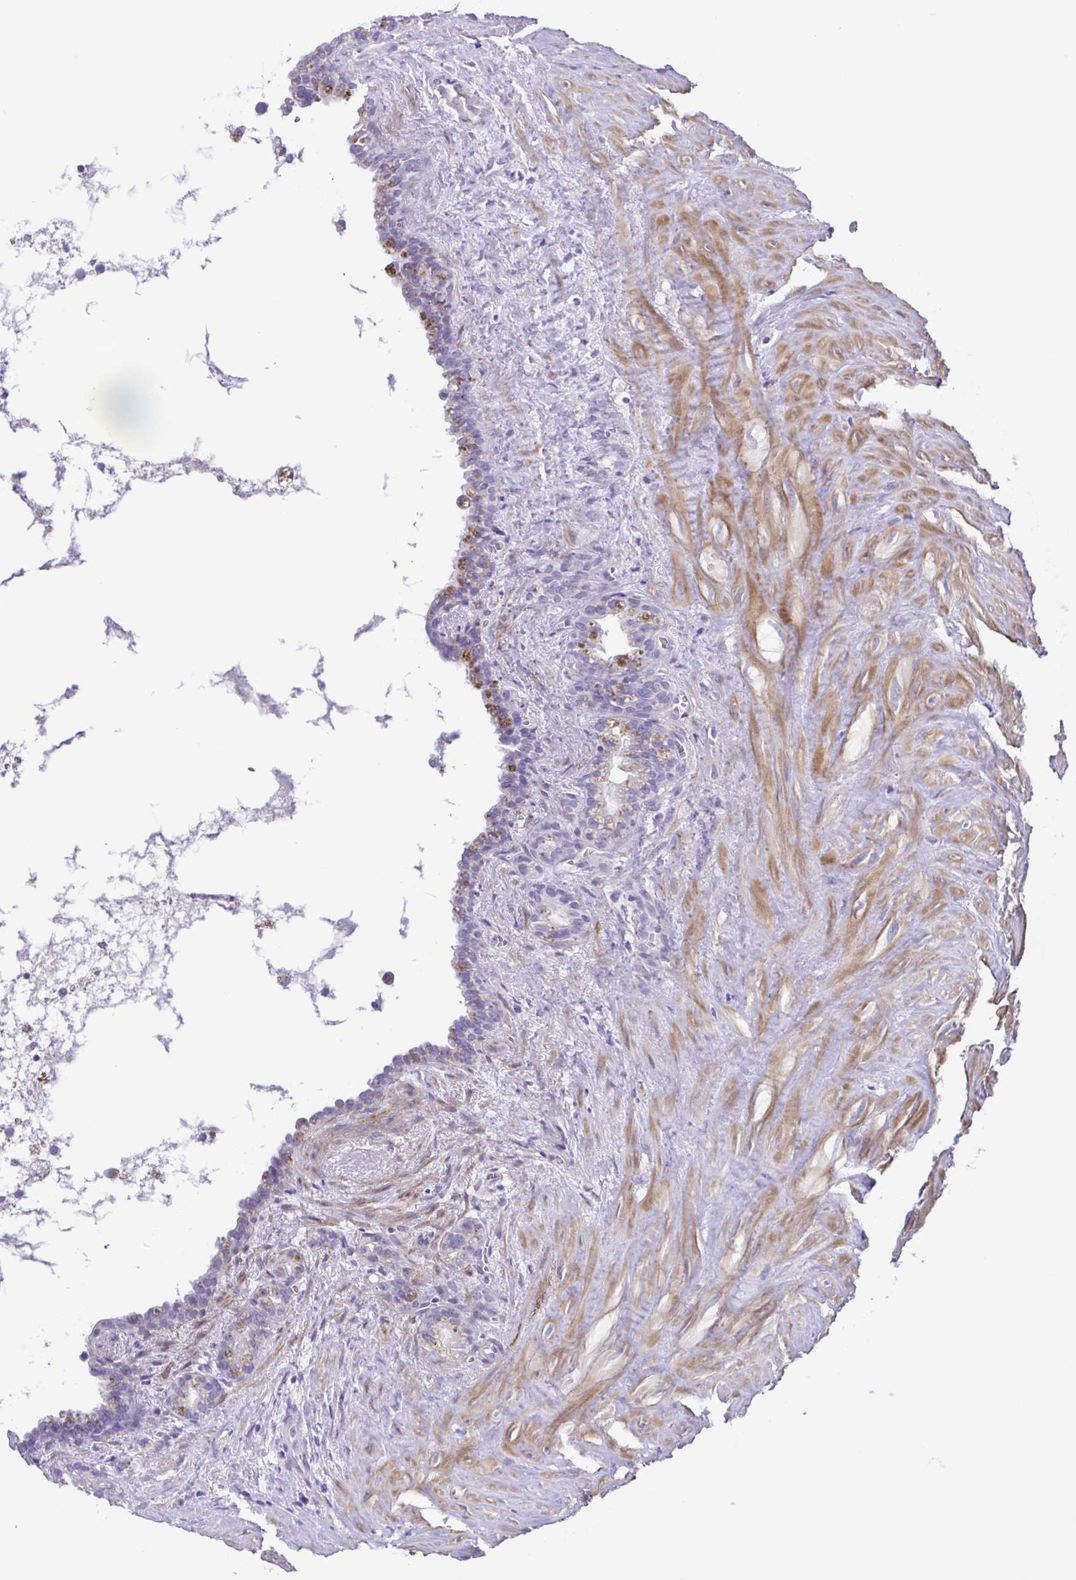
{"staining": {"intensity": "negative", "quantity": "none", "location": "none"}, "tissue": "seminal vesicle", "cell_type": "Glandular cells", "image_type": "normal", "snomed": [{"axis": "morphology", "description": "Normal tissue, NOS"}, {"axis": "topography", "description": "Seminal veicle"}], "caption": "A high-resolution photomicrograph shows immunohistochemistry staining of unremarkable seminal vesicle, which shows no significant positivity in glandular cells.", "gene": "ISM2", "patient": {"sex": "male", "age": 76}}